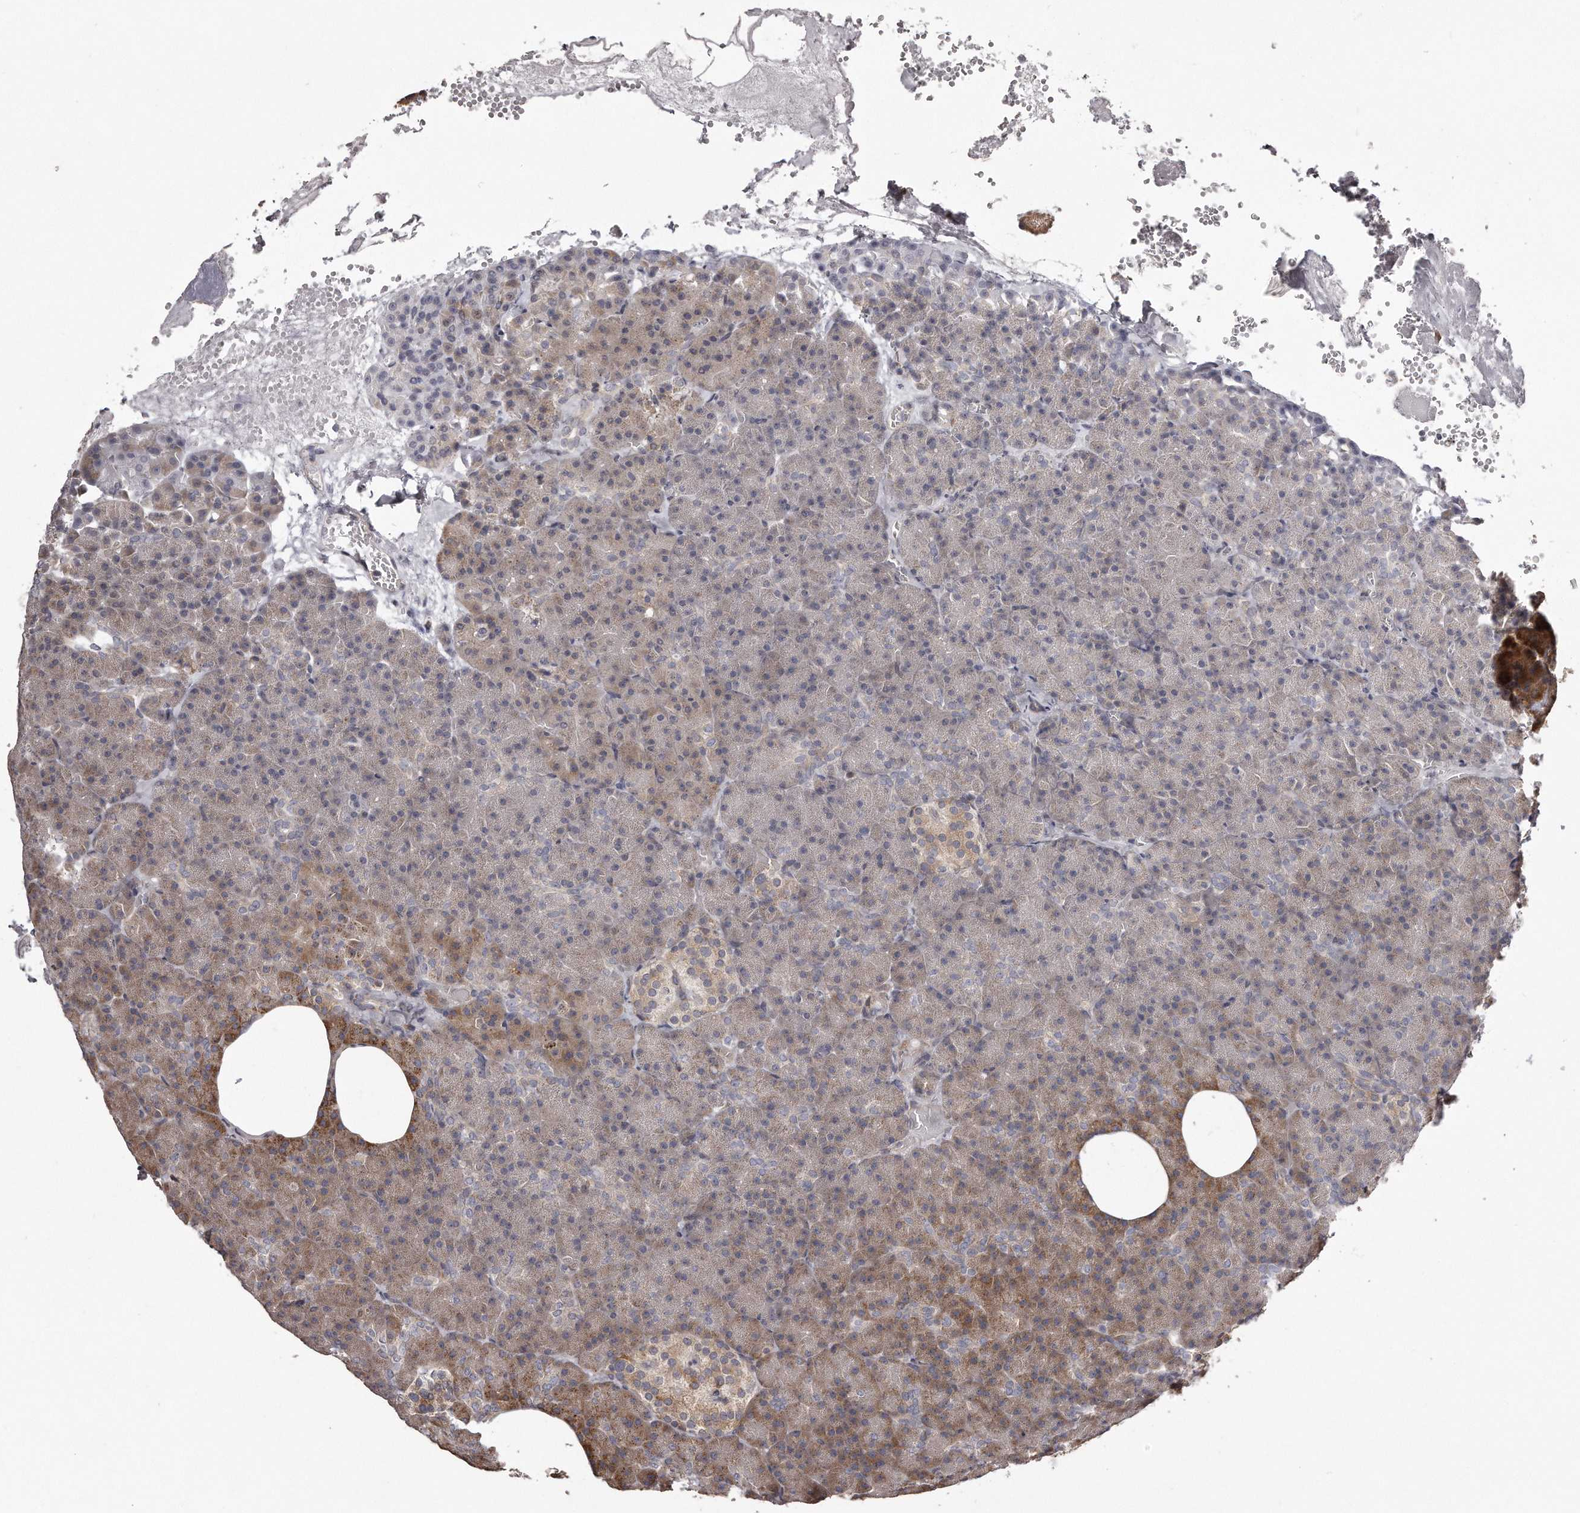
{"staining": {"intensity": "moderate", "quantity": "<25%", "location": "cytoplasmic/membranous"}, "tissue": "pancreas", "cell_type": "Exocrine glandular cells", "image_type": "normal", "snomed": [{"axis": "morphology", "description": "Normal tissue, NOS"}, {"axis": "morphology", "description": "Carcinoid, malignant, NOS"}, {"axis": "topography", "description": "Pancreas"}], "caption": "Immunohistochemical staining of unremarkable pancreas shows moderate cytoplasmic/membranous protein staining in approximately <25% of exocrine glandular cells. Immunohistochemistry stains the protein of interest in brown and the nuclei are stained blue.", "gene": "TRAPPC14", "patient": {"sex": "female", "age": 35}}